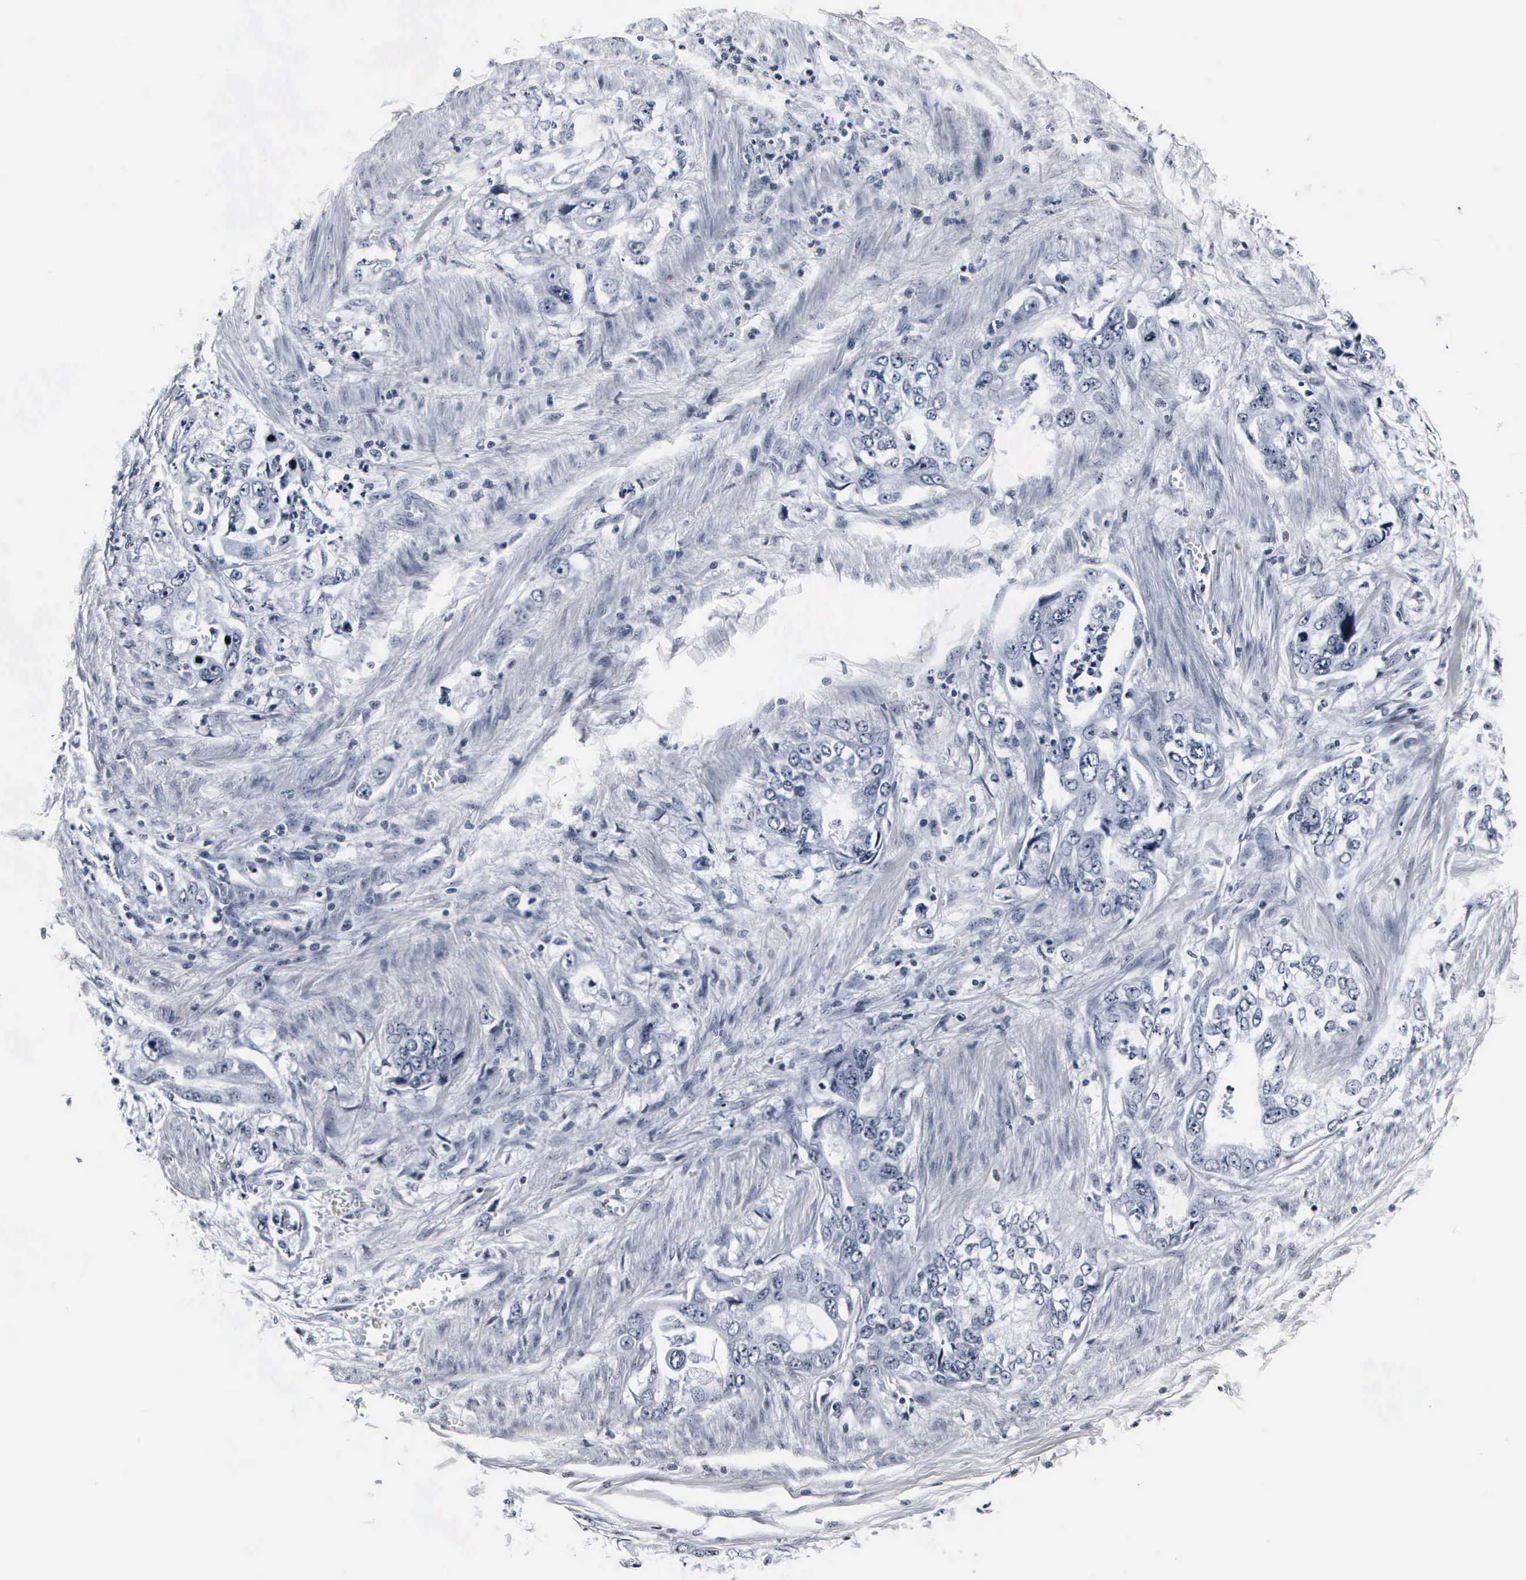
{"staining": {"intensity": "negative", "quantity": "none", "location": "none"}, "tissue": "stomach cancer", "cell_type": "Tumor cells", "image_type": "cancer", "snomed": [{"axis": "morphology", "description": "Adenocarcinoma, NOS"}, {"axis": "topography", "description": "Pancreas"}, {"axis": "topography", "description": "Stomach, upper"}], "caption": "This is an immunohistochemistry micrograph of human adenocarcinoma (stomach). There is no positivity in tumor cells.", "gene": "DGCR2", "patient": {"sex": "male", "age": 77}}